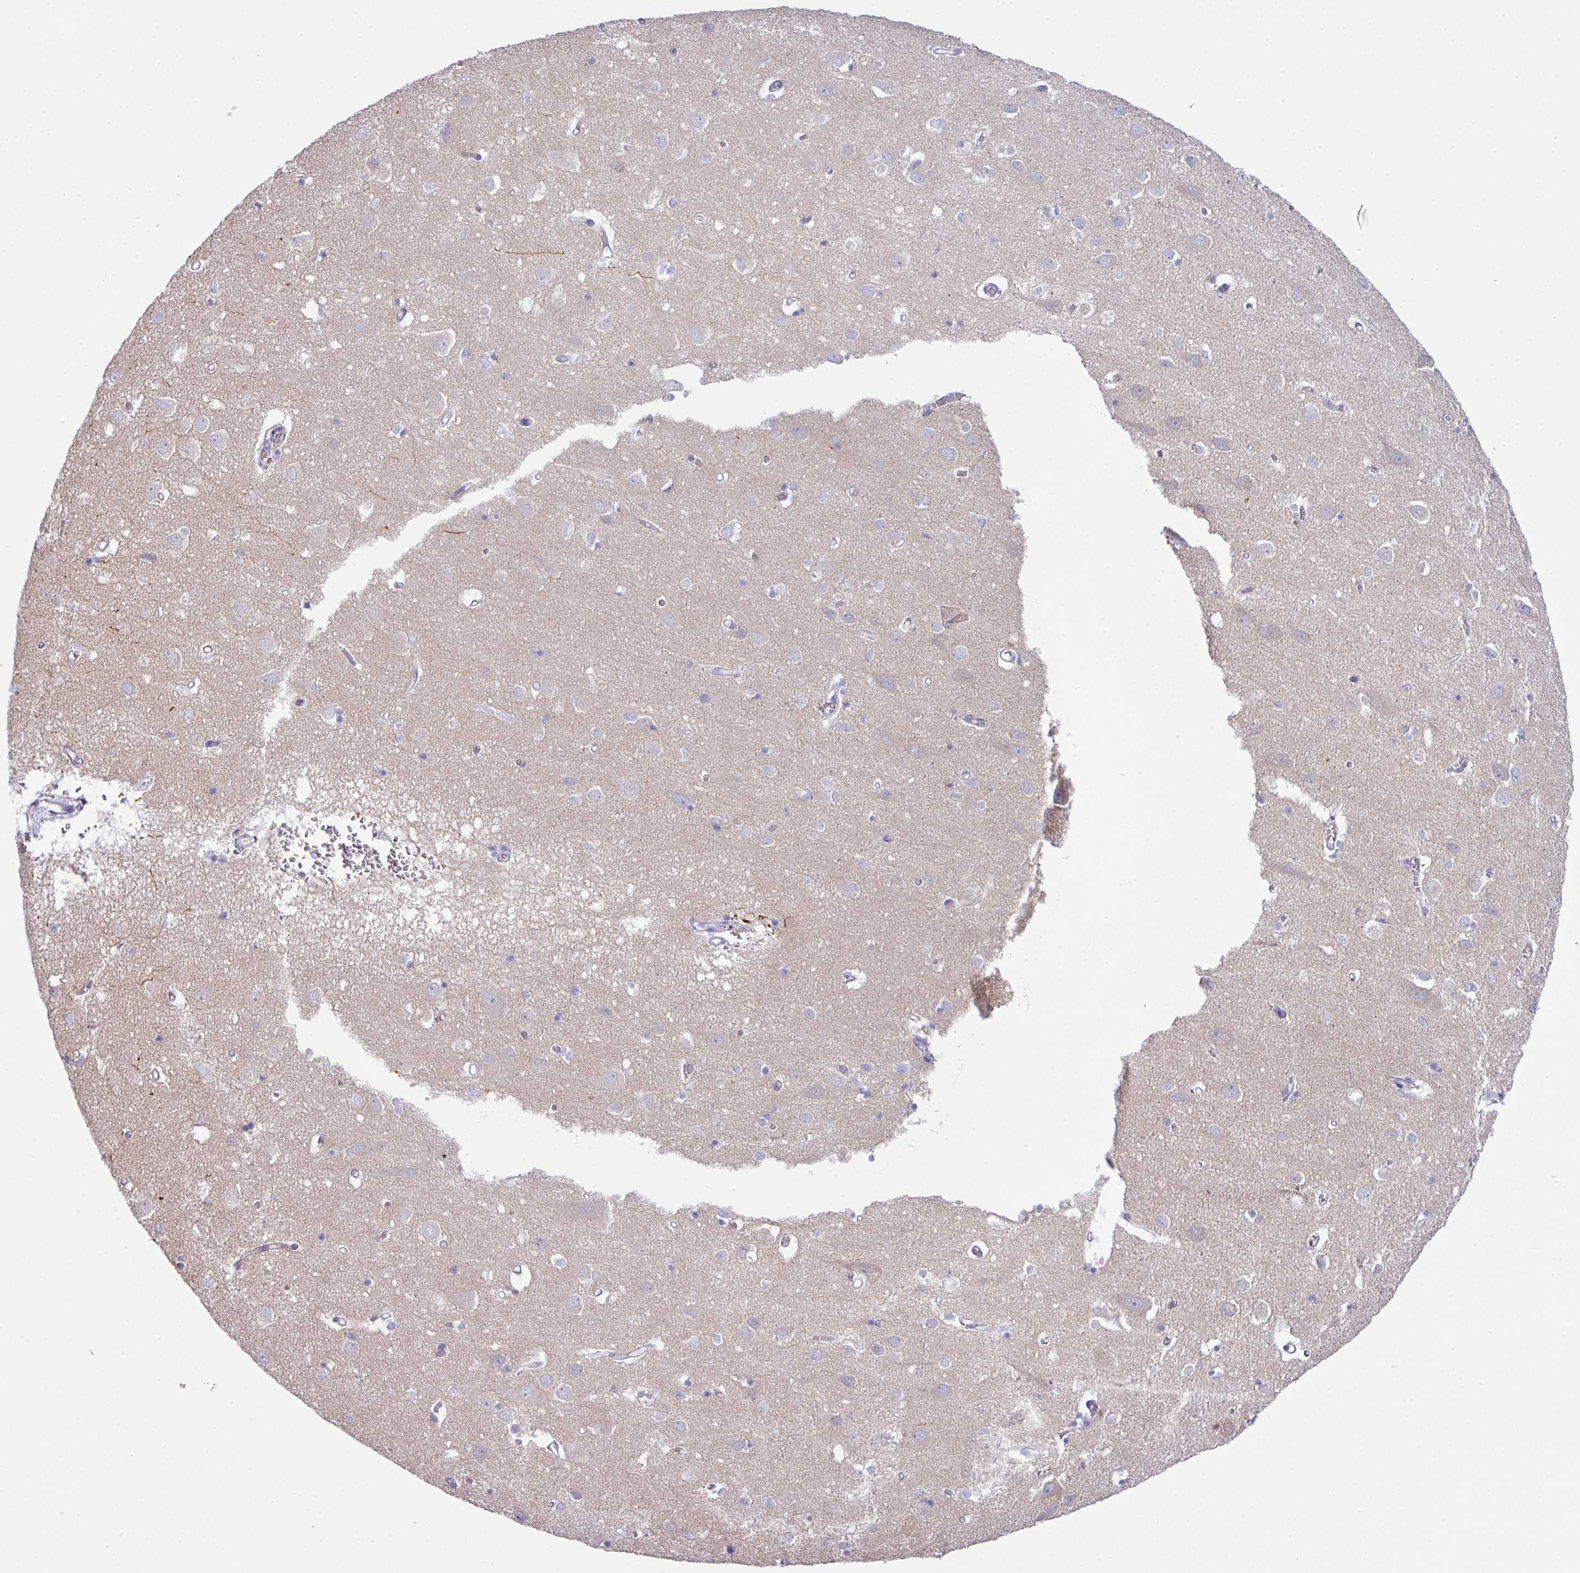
{"staining": {"intensity": "negative", "quantity": "none", "location": "none"}, "tissue": "cerebral cortex", "cell_type": "Endothelial cells", "image_type": "normal", "snomed": [{"axis": "morphology", "description": "Normal tissue, NOS"}, {"axis": "topography", "description": "Cerebral cortex"}], "caption": "Cerebral cortex stained for a protein using IHC displays no positivity endothelial cells.", "gene": "ABCC5", "patient": {"sex": "male", "age": 70}}